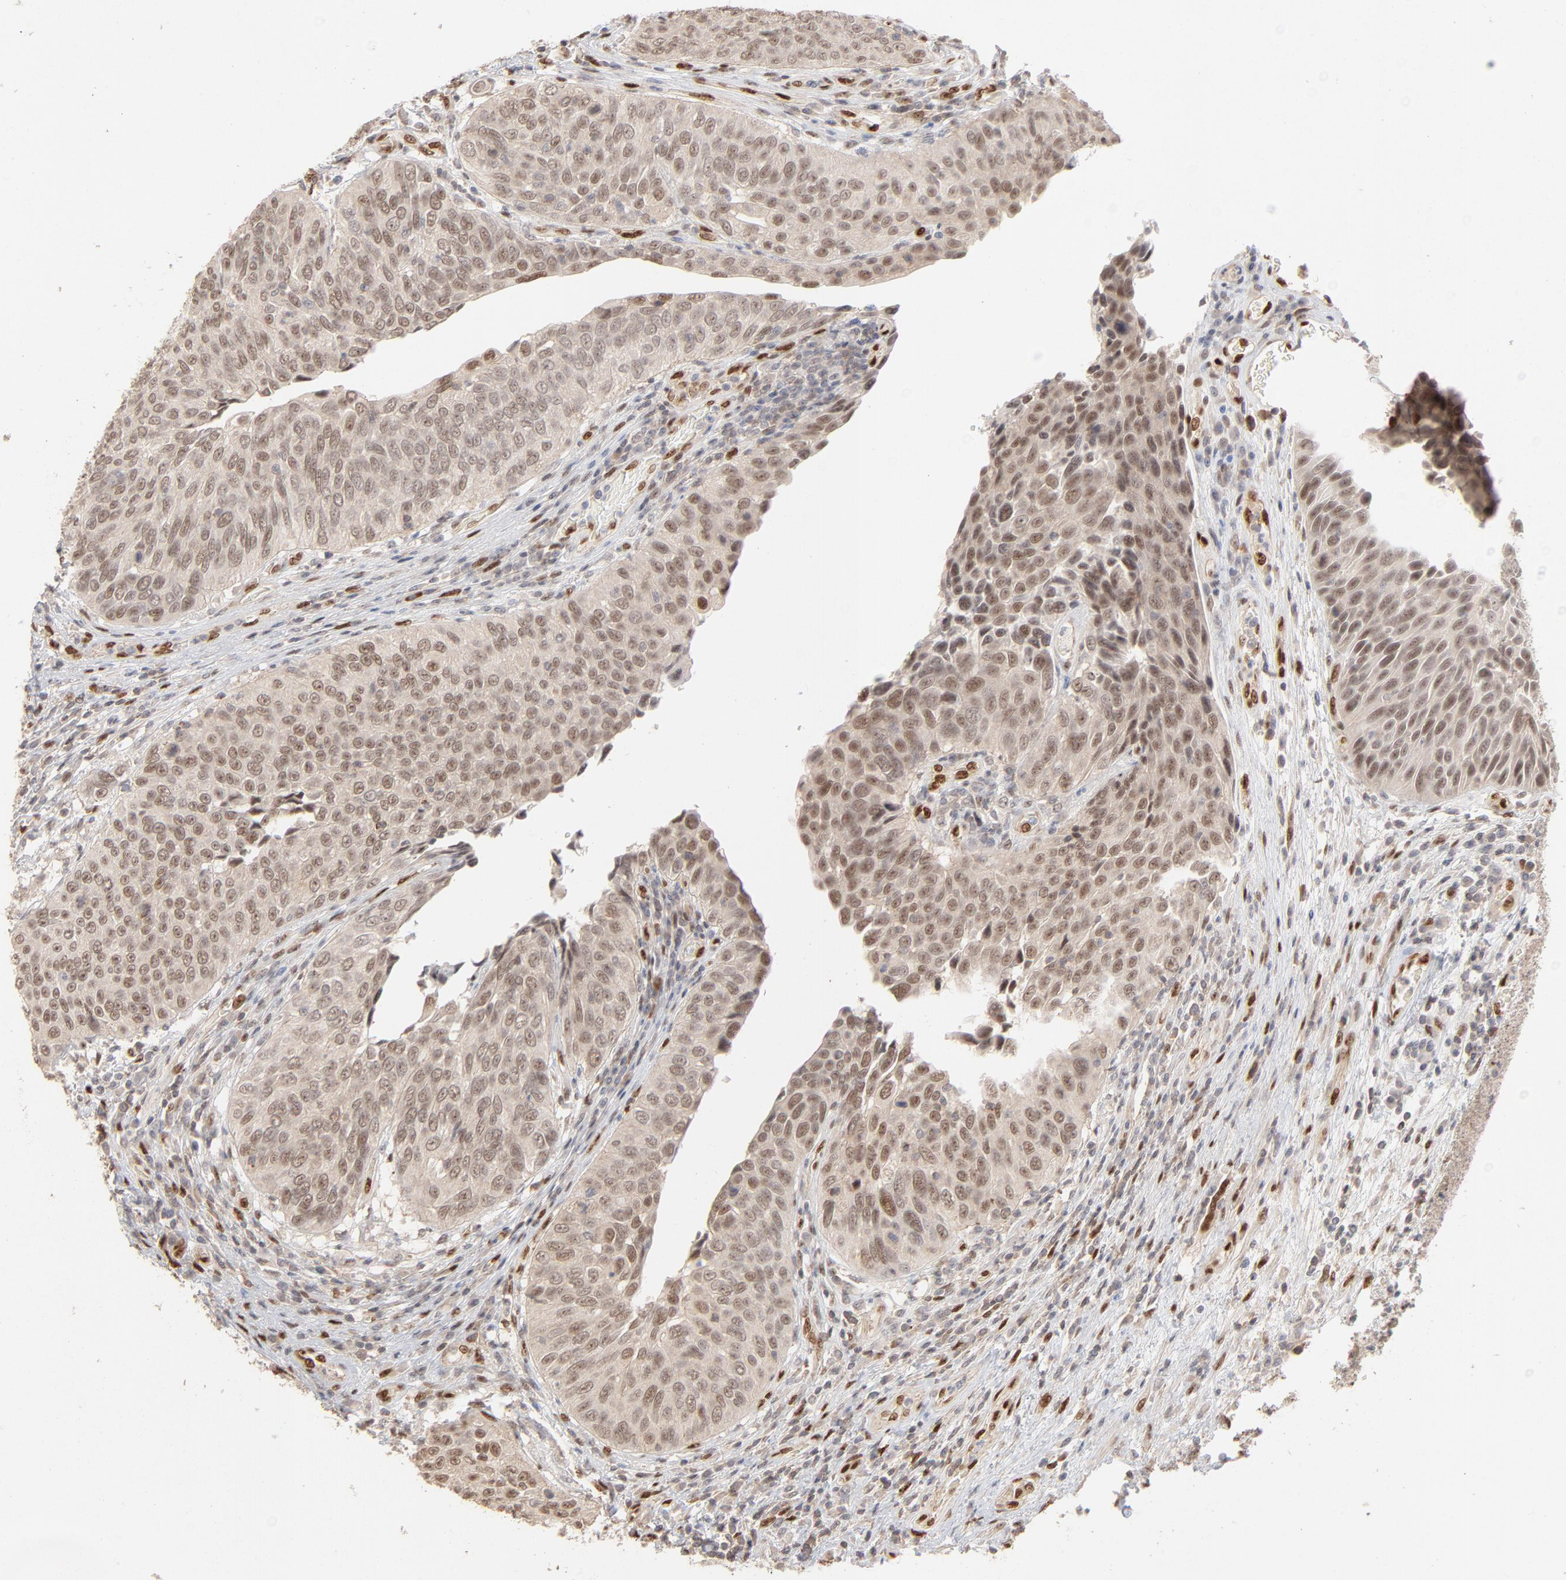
{"staining": {"intensity": "weak", "quantity": "25%-75%", "location": "nuclear"}, "tissue": "urothelial cancer", "cell_type": "Tumor cells", "image_type": "cancer", "snomed": [{"axis": "morphology", "description": "Urothelial carcinoma, High grade"}, {"axis": "topography", "description": "Urinary bladder"}], "caption": "Brown immunohistochemical staining in urothelial carcinoma (high-grade) demonstrates weak nuclear expression in approximately 25%-75% of tumor cells.", "gene": "NFIB", "patient": {"sex": "male", "age": 50}}